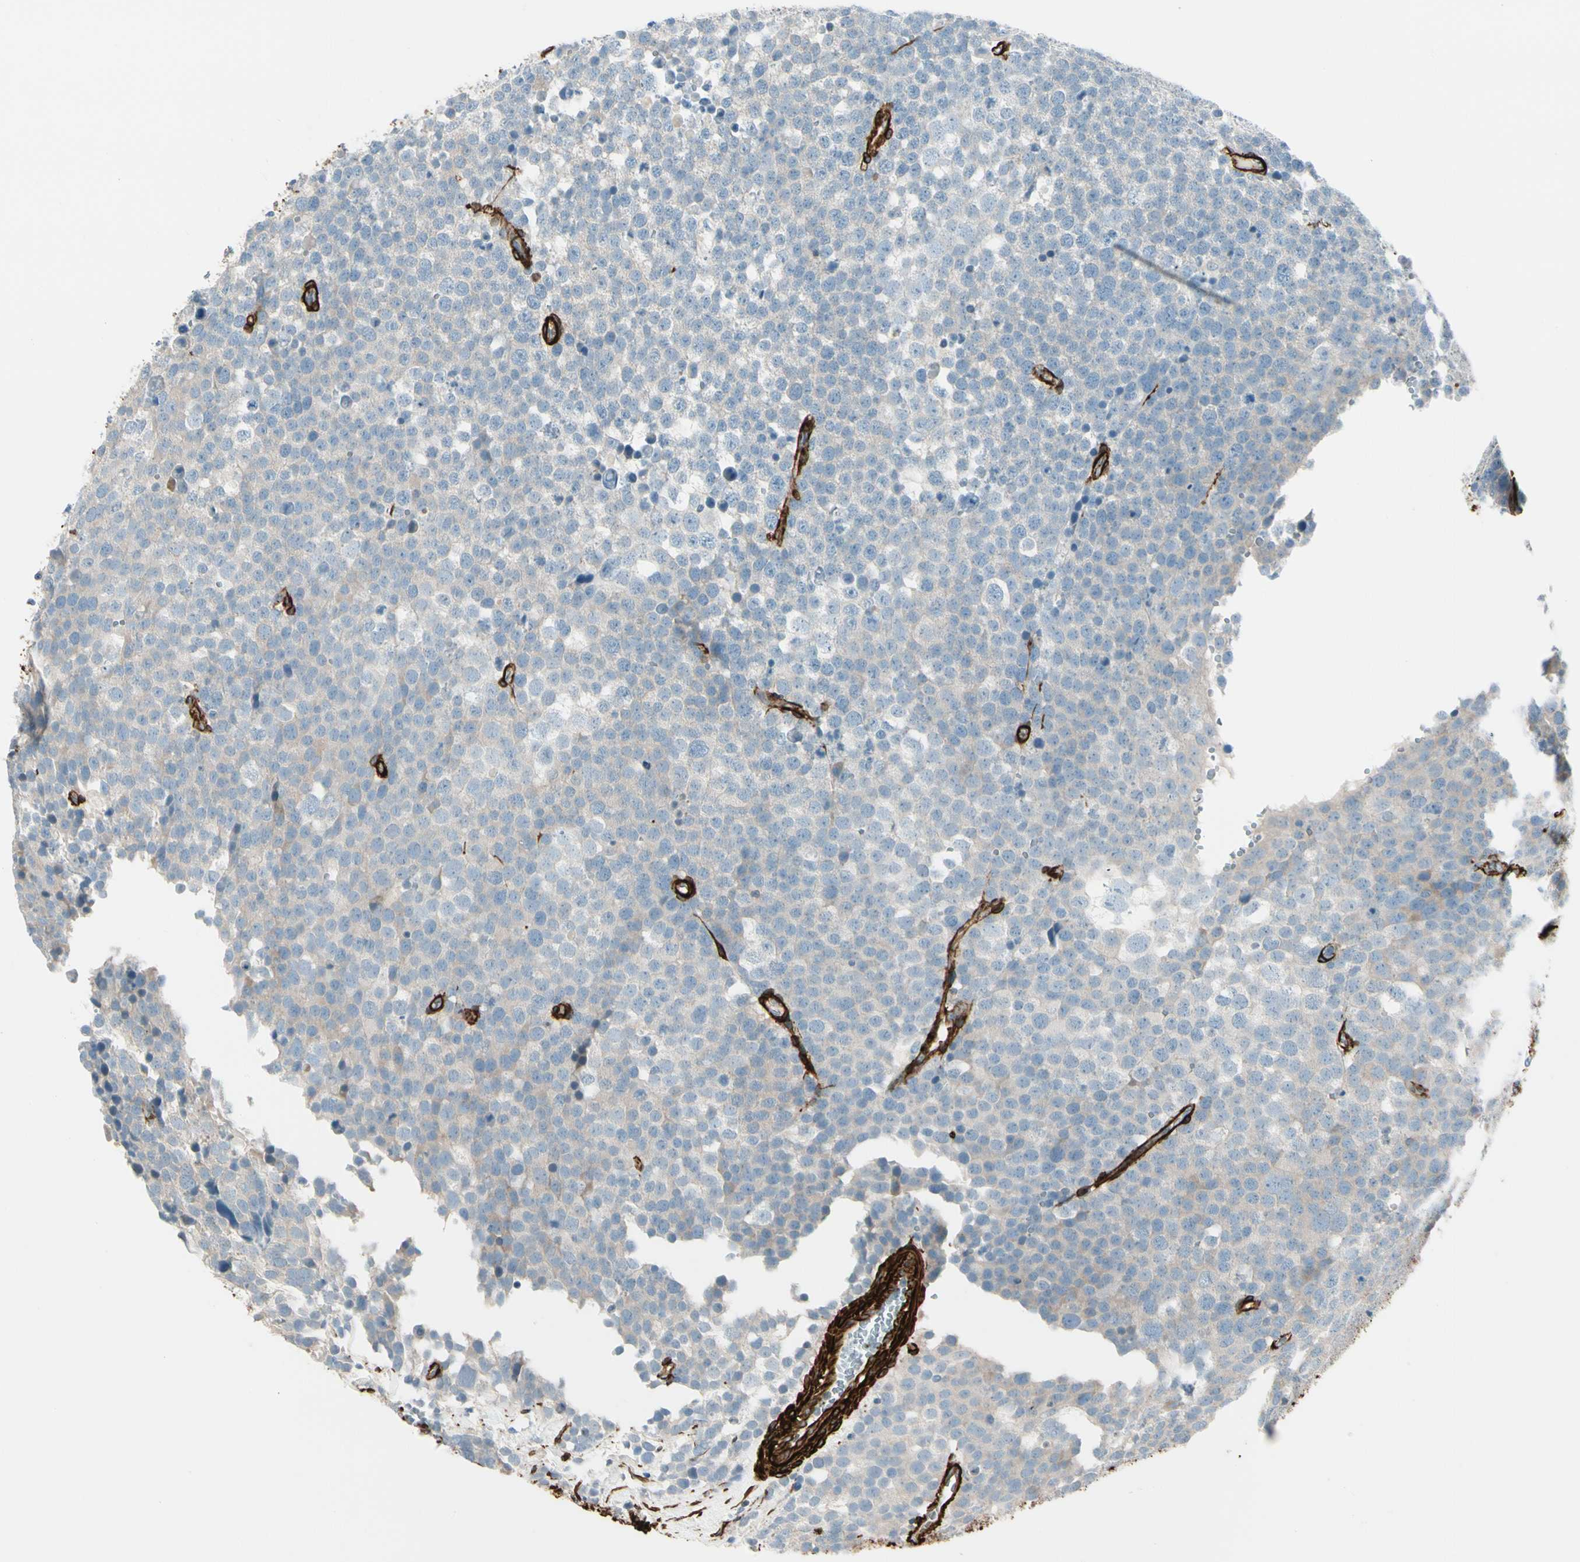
{"staining": {"intensity": "weak", "quantity": "<25%", "location": "cytoplasmic/membranous"}, "tissue": "testis cancer", "cell_type": "Tumor cells", "image_type": "cancer", "snomed": [{"axis": "morphology", "description": "Seminoma, NOS"}, {"axis": "topography", "description": "Testis"}], "caption": "High magnification brightfield microscopy of seminoma (testis) stained with DAB (brown) and counterstained with hematoxylin (blue): tumor cells show no significant expression.", "gene": "CALD1", "patient": {"sex": "male", "age": 71}}